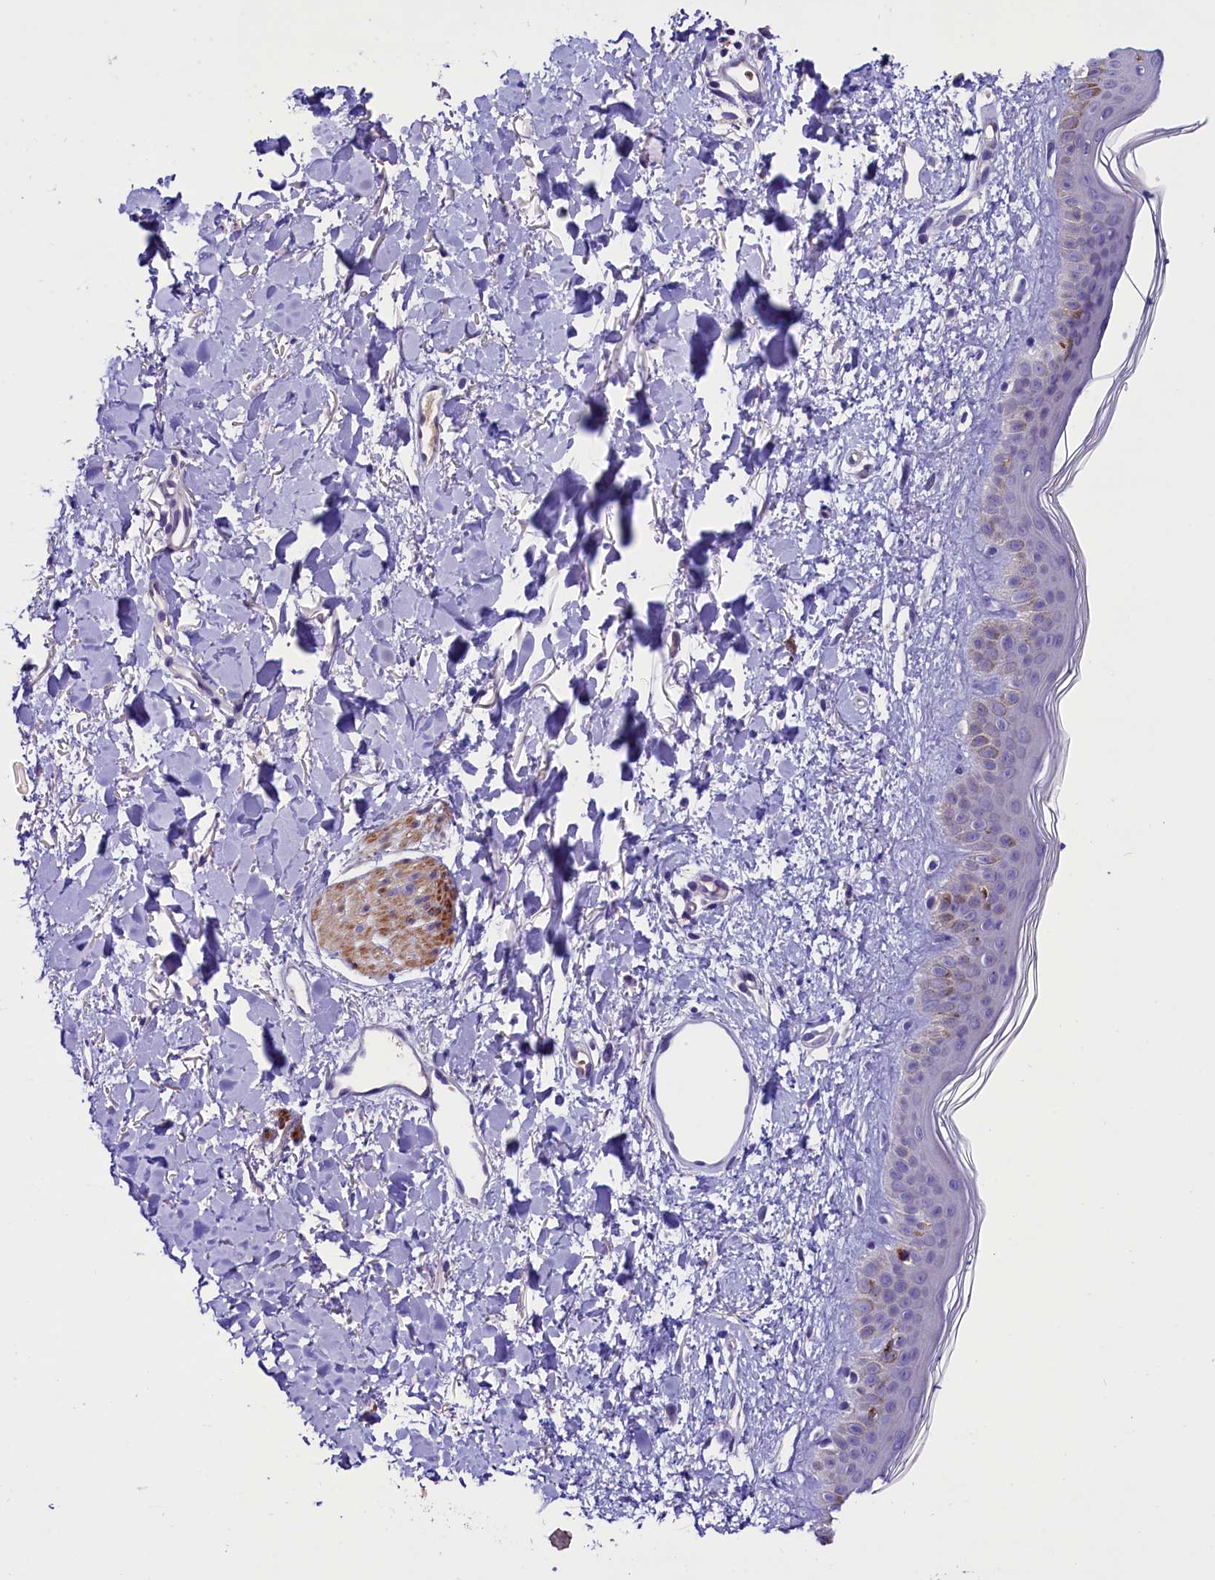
{"staining": {"intensity": "negative", "quantity": "none", "location": "none"}, "tissue": "skin", "cell_type": "Fibroblasts", "image_type": "normal", "snomed": [{"axis": "morphology", "description": "Normal tissue, NOS"}, {"axis": "topography", "description": "Skin"}], "caption": "This is a micrograph of immunohistochemistry staining of unremarkable skin, which shows no expression in fibroblasts.", "gene": "MEX3B", "patient": {"sex": "female", "age": 58}}